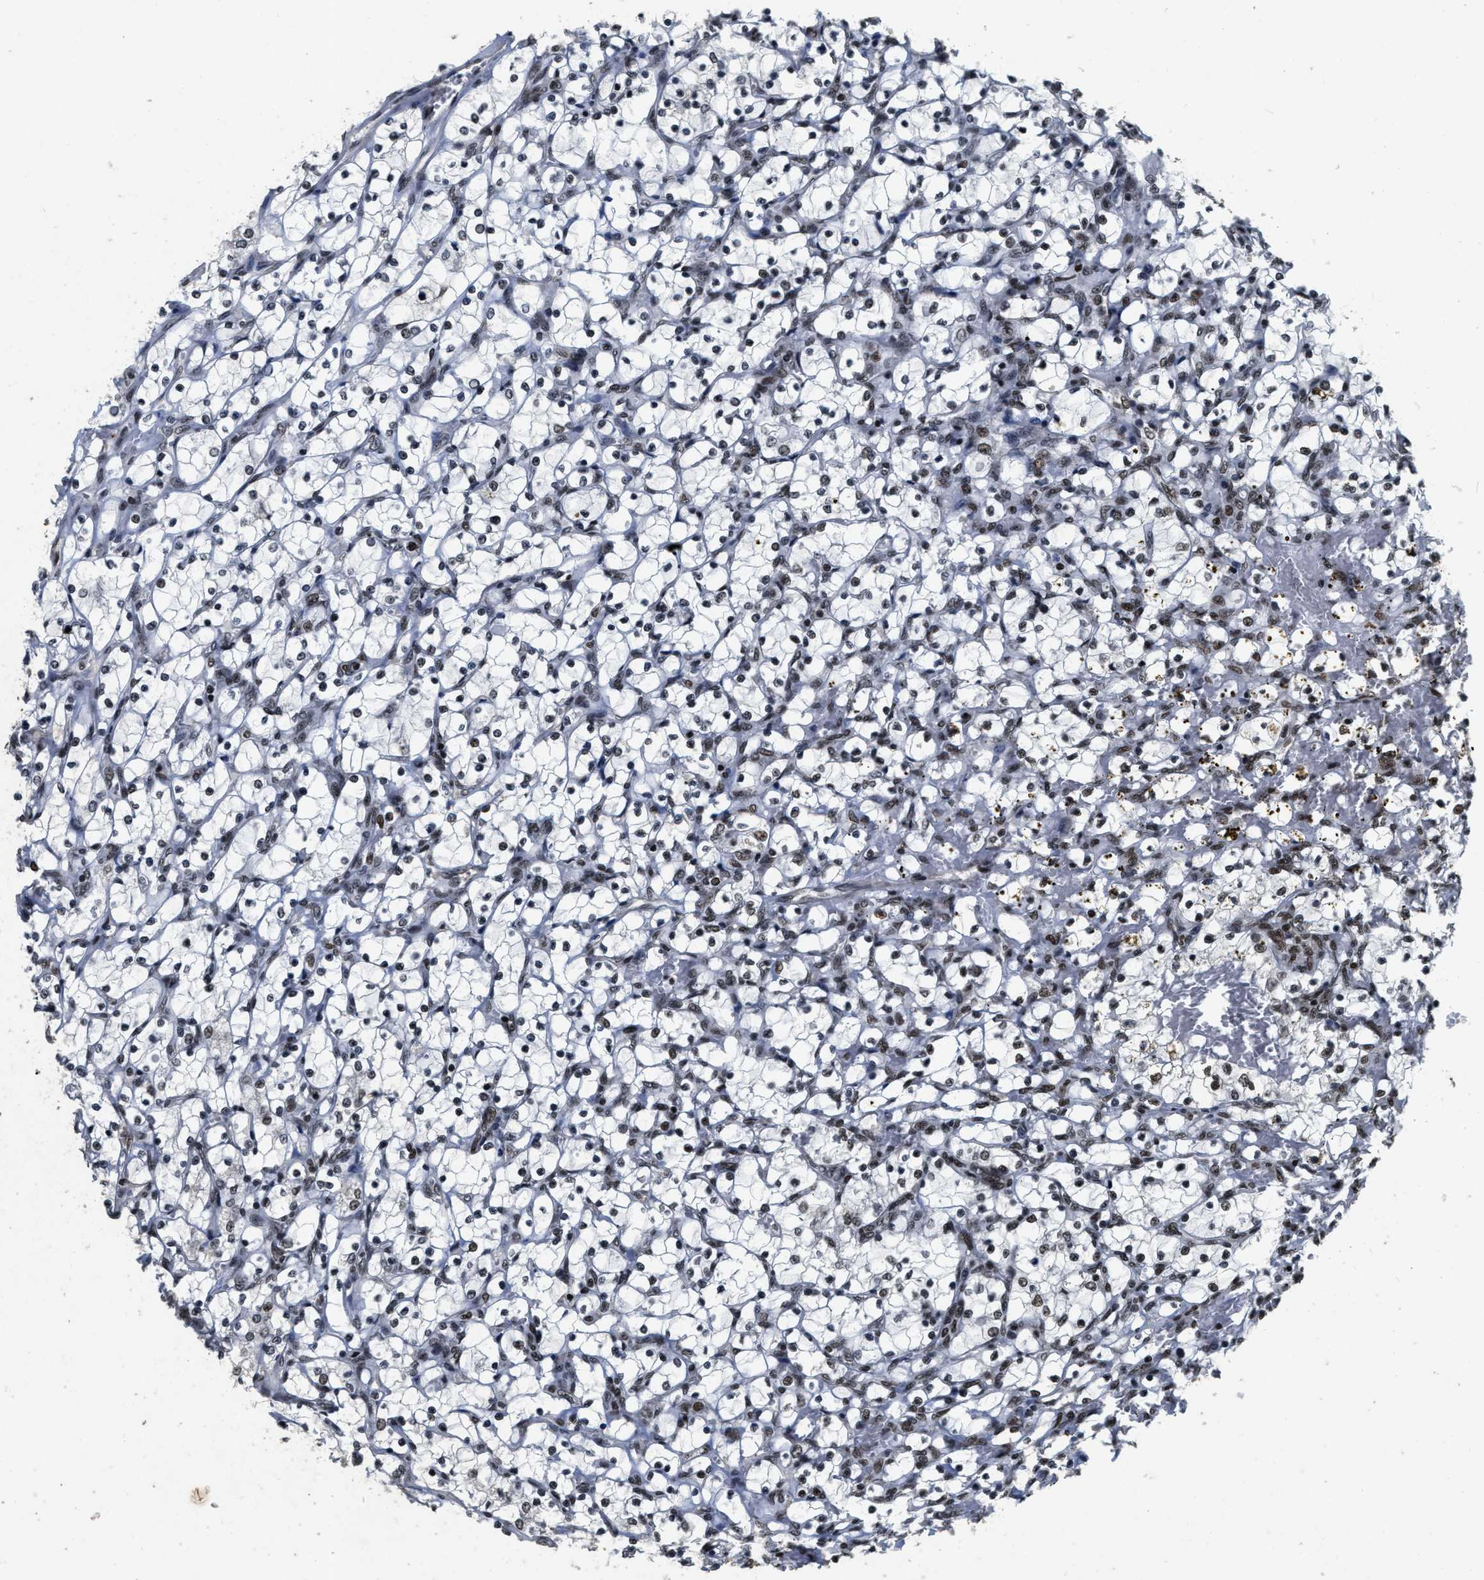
{"staining": {"intensity": "moderate", "quantity": ">75%", "location": "nuclear"}, "tissue": "renal cancer", "cell_type": "Tumor cells", "image_type": "cancer", "snomed": [{"axis": "morphology", "description": "Adenocarcinoma, NOS"}, {"axis": "topography", "description": "Kidney"}], "caption": "Adenocarcinoma (renal) stained with immunohistochemistry (IHC) reveals moderate nuclear positivity in approximately >75% of tumor cells.", "gene": "SMARCB1", "patient": {"sex": "female", "age": 69}}